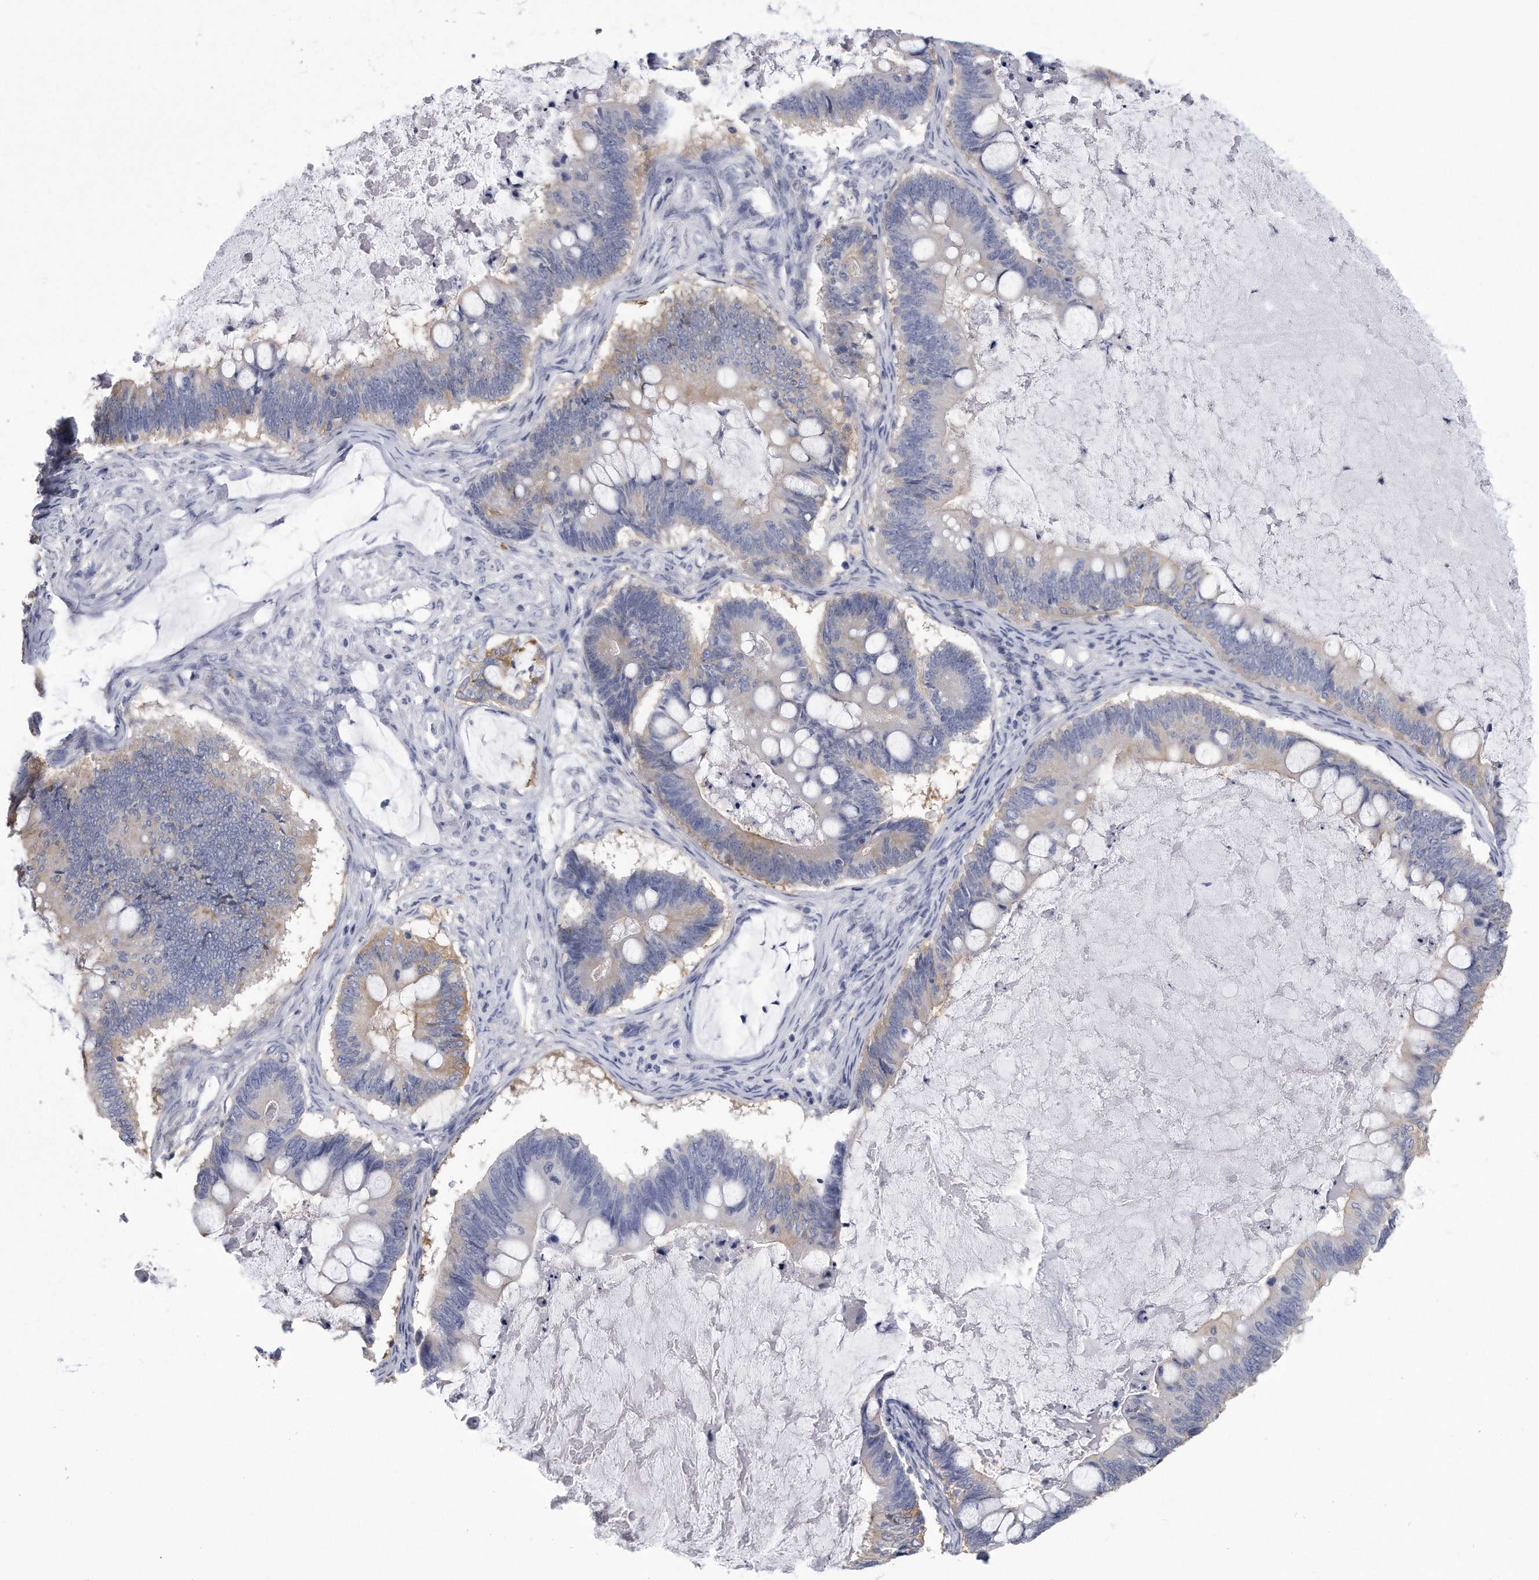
{"staining": {"intensity": "weak", "quantity": "<25%", "location": "cytoplasmic/membranous"}, "tissue": "ovarian cancer", "cell_type": "Tumor cells", "image_type": "cancer", "snomed": [{"axis": "morphology", "description": "Cystadenocarcinoma, mucinous, NOS"}, {"axis": "topography", "description": "Ovary"}], "caption": "IHC of human ovarian cancer (mucinous cystadenocarcinoma) reveals no positivity in tumor cells. (IHC, brightfield microscopy, high magnification).", "gene": "PYGB", "patient": {"sex": "female", "age": 61}}